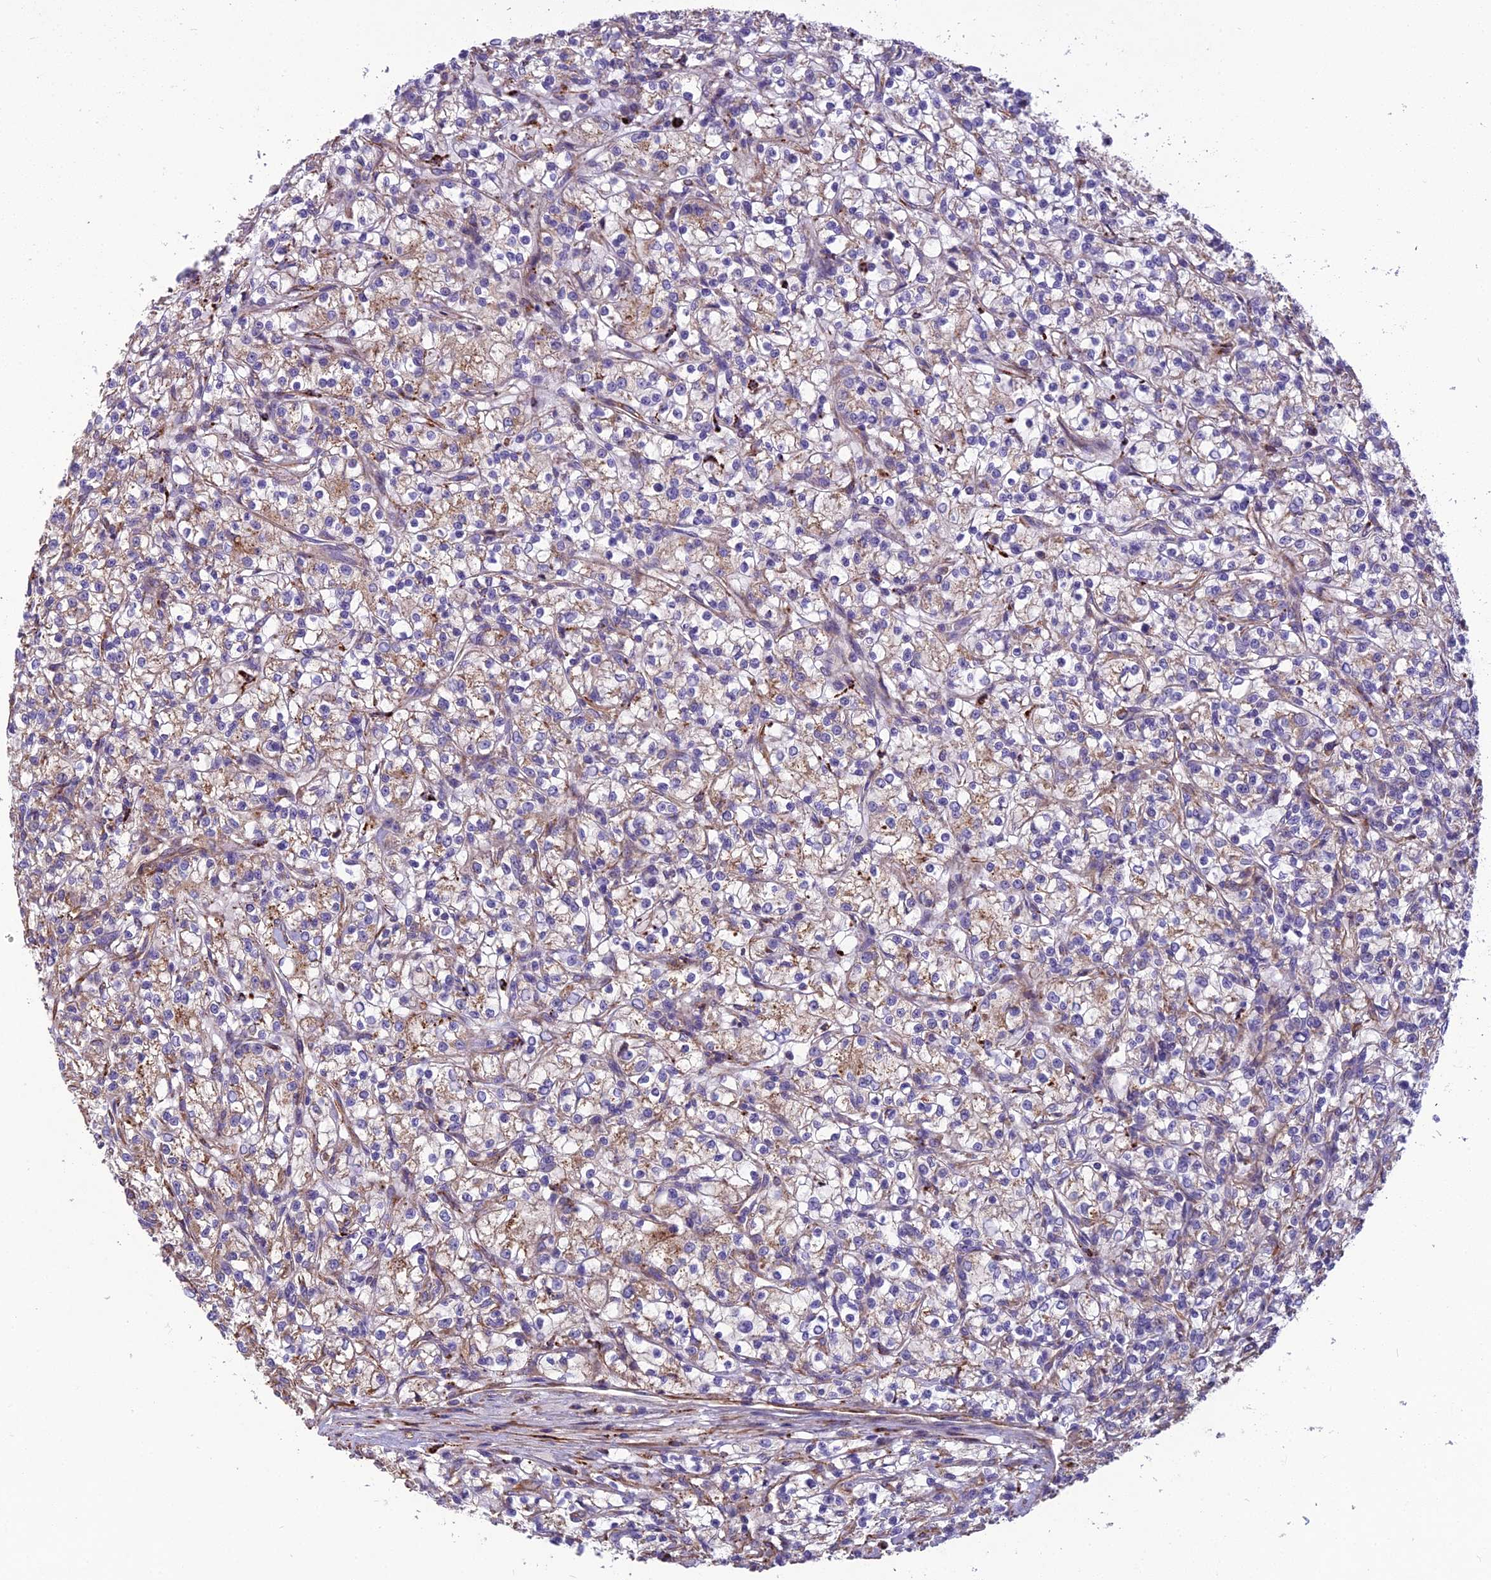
{"staining": {"intensity": "moderate", "quantity": "25%-75%", "location": "cytoplasmic/membranous"}, "tissue": "renal cancer", "cell_type": "Tumor cells", "image_type": "cancer", "snomed": [{"axis": "morphology", "description": "Adenocarcinoma, NOS"}, {"axis": "topography", "description": "Kidney"}], "caption": "This is an image of immunohistochemistry staining of renal cancer, which shows moderate staining in the cytoplasmic/membranous of tumor cells.", "gene": "SPDL1", "patient": {"sex": "female", "age": 59}}